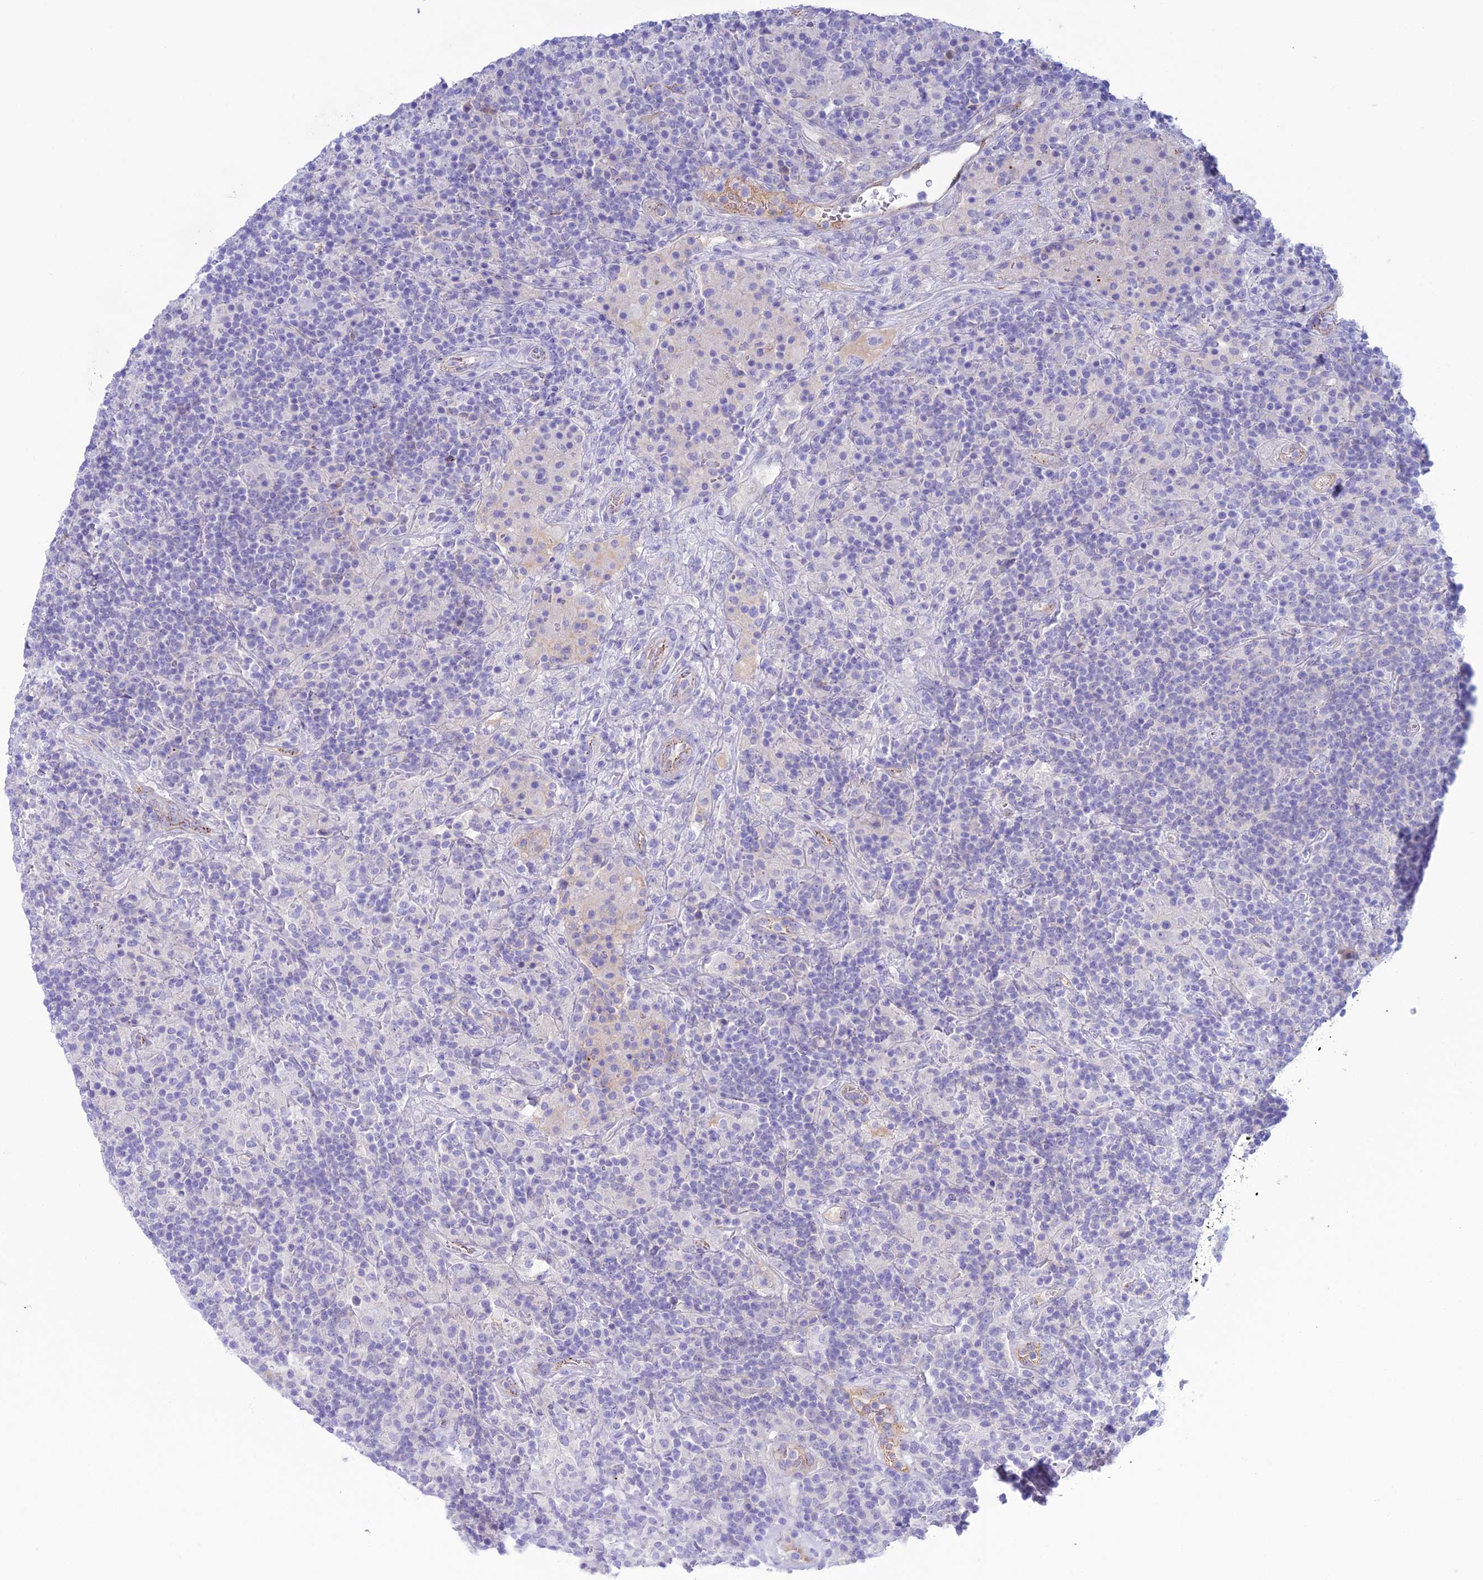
{"staining": {"intensity": "negative", "quantity": "none", "location": "none"}, "tissue": "lymphoma", "cell_type": "Tumor cells", "image_type": "cancer", "snomed": [{"axis": "morphology", "description": "Hodgkin's disease, NOS"}, {"axis": "topography", "description": "Lymph node"}], "caption": "This is an immunohistochemistry (IHC) photomicrograph of human Hodgkin's disease. There is no positivity in tumor cells.", "gene": "CDC42EP5", "patient": {"sex": "male", "age": 70}}